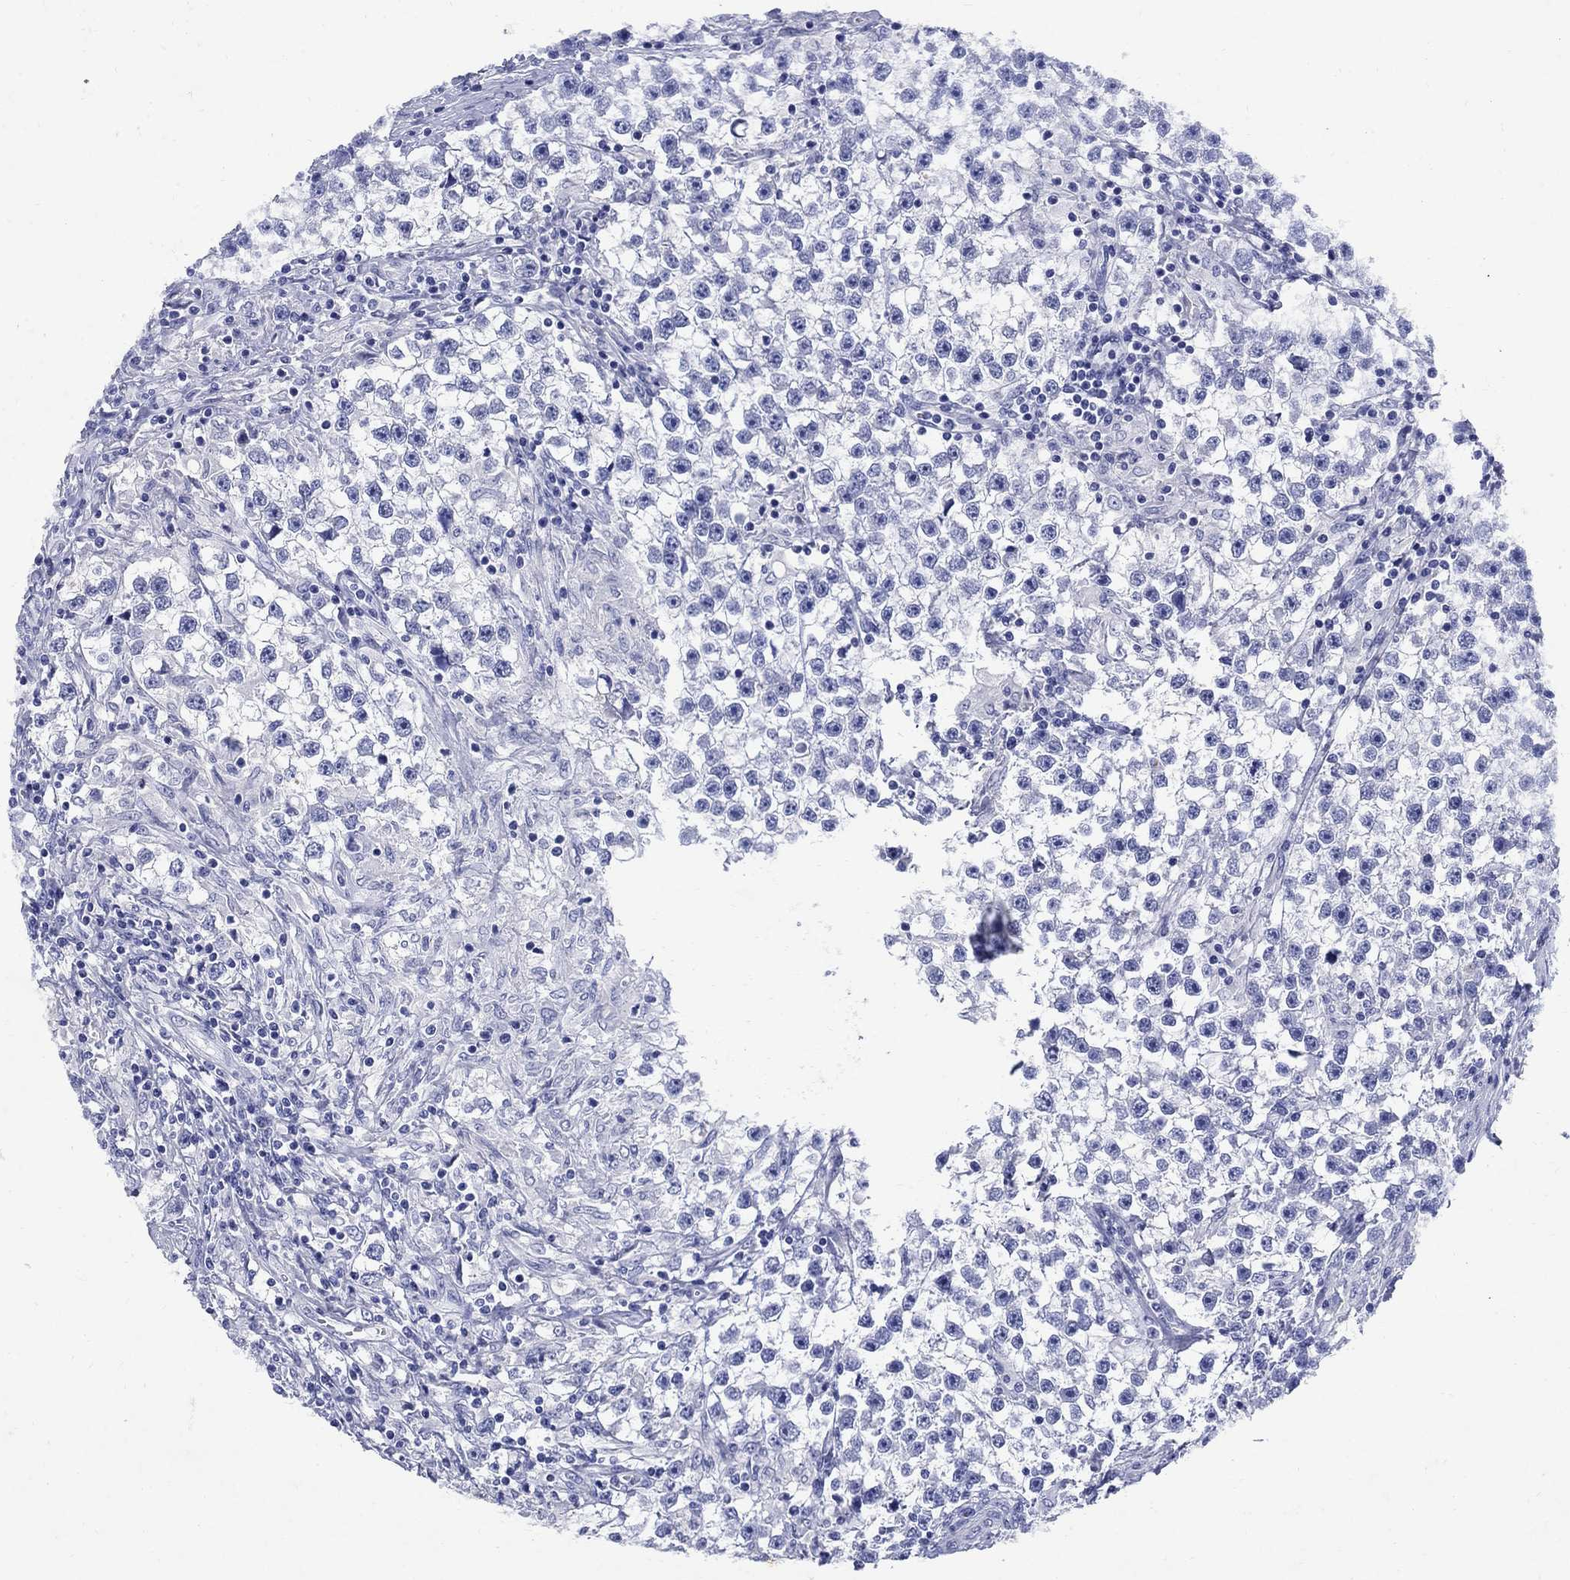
{"staining": {"intensity": "negative", "quantity": "none", "location": "none"}, "tissue": "testis cancer", "cell_type": "Tumor cells", "image_type": "cancer", "snomed": [{"axis": "morphology", "description": "Seminoma, NOS"}, {"axis": "topography", "description": "Testis"}], "caption": "Immunohistochemistry photomicrograph of testis cancer (seminoma) stained for a protein (brown), which displays no staining in tumor cells.", "gene": "CD1A", "patient": {"sex": "male", "age": 59}}